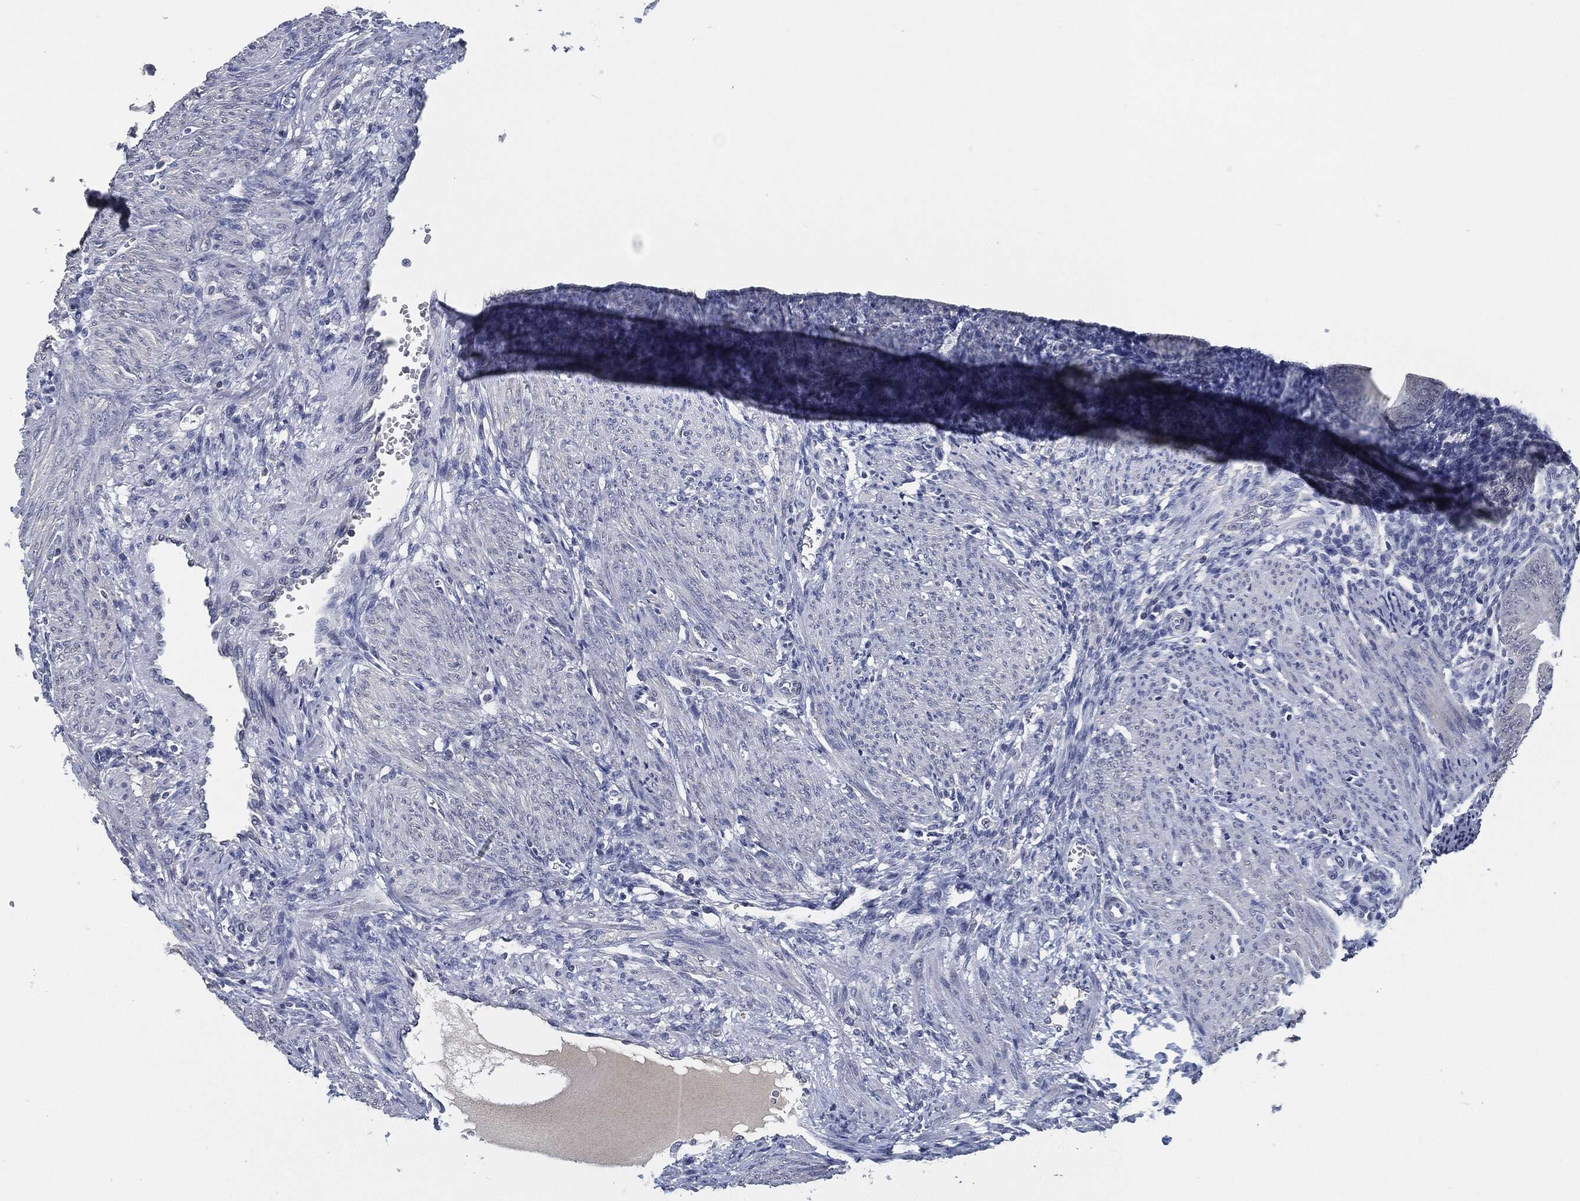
{"staining": {"intensity": "negative", "quantity": "none", "location": "none"}, "tissue": "endometrium", "cell_type": "Cells in endometrial stroma", "image_type": "normal", "snomed": [{"axis": "morphology", "description": "Normal tissue, NOS"}, {"axis": "topography", "description": "Endometrium"}], "caption": "Immunohistochemistry of benign human endometrium shows no expression in cells in endometrial stroma.", "gene": "IL2RG", "patient": {"sex": "female", "age": 39}}